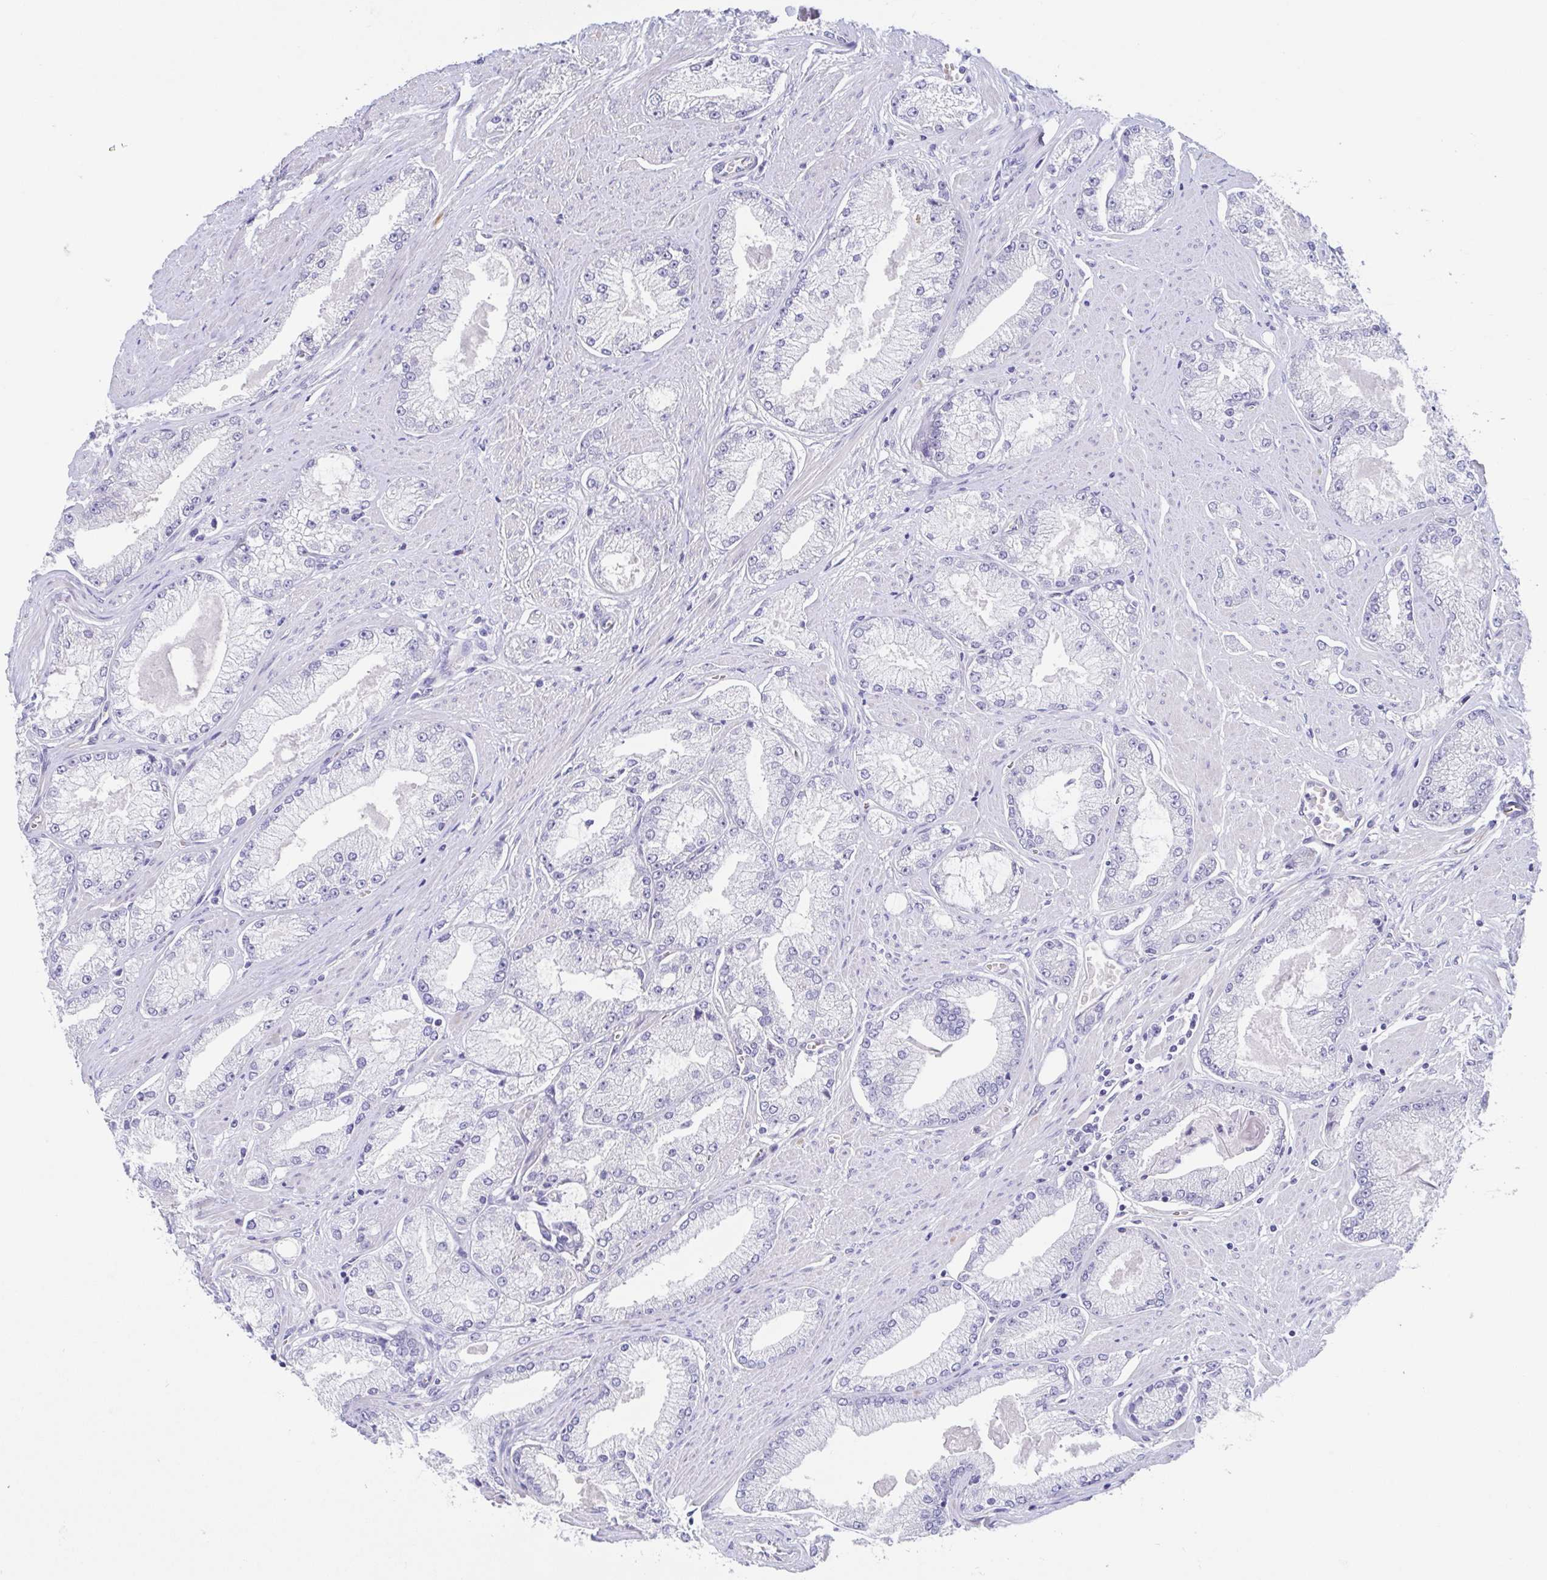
{"staining": {"intensity": "negative", "quantity": "none", "location": "none"}, "tissue": "prostate cancer", "cell_type": "Tumor cells", "image_type": "cancer", "snomed": [{"axis": "morphology", "description": "Adenocarcinoma, High grade"}, {"axis": "topography", "description": "Prostate"}], "caption": "The immunohistochemistry (IHC) micrograph has no significant positivity in tumor cells of prostate high-grade adenocarcinoma tissue.", "gene": "TEX12", "patient": {"sex": "male", "age": 68}}